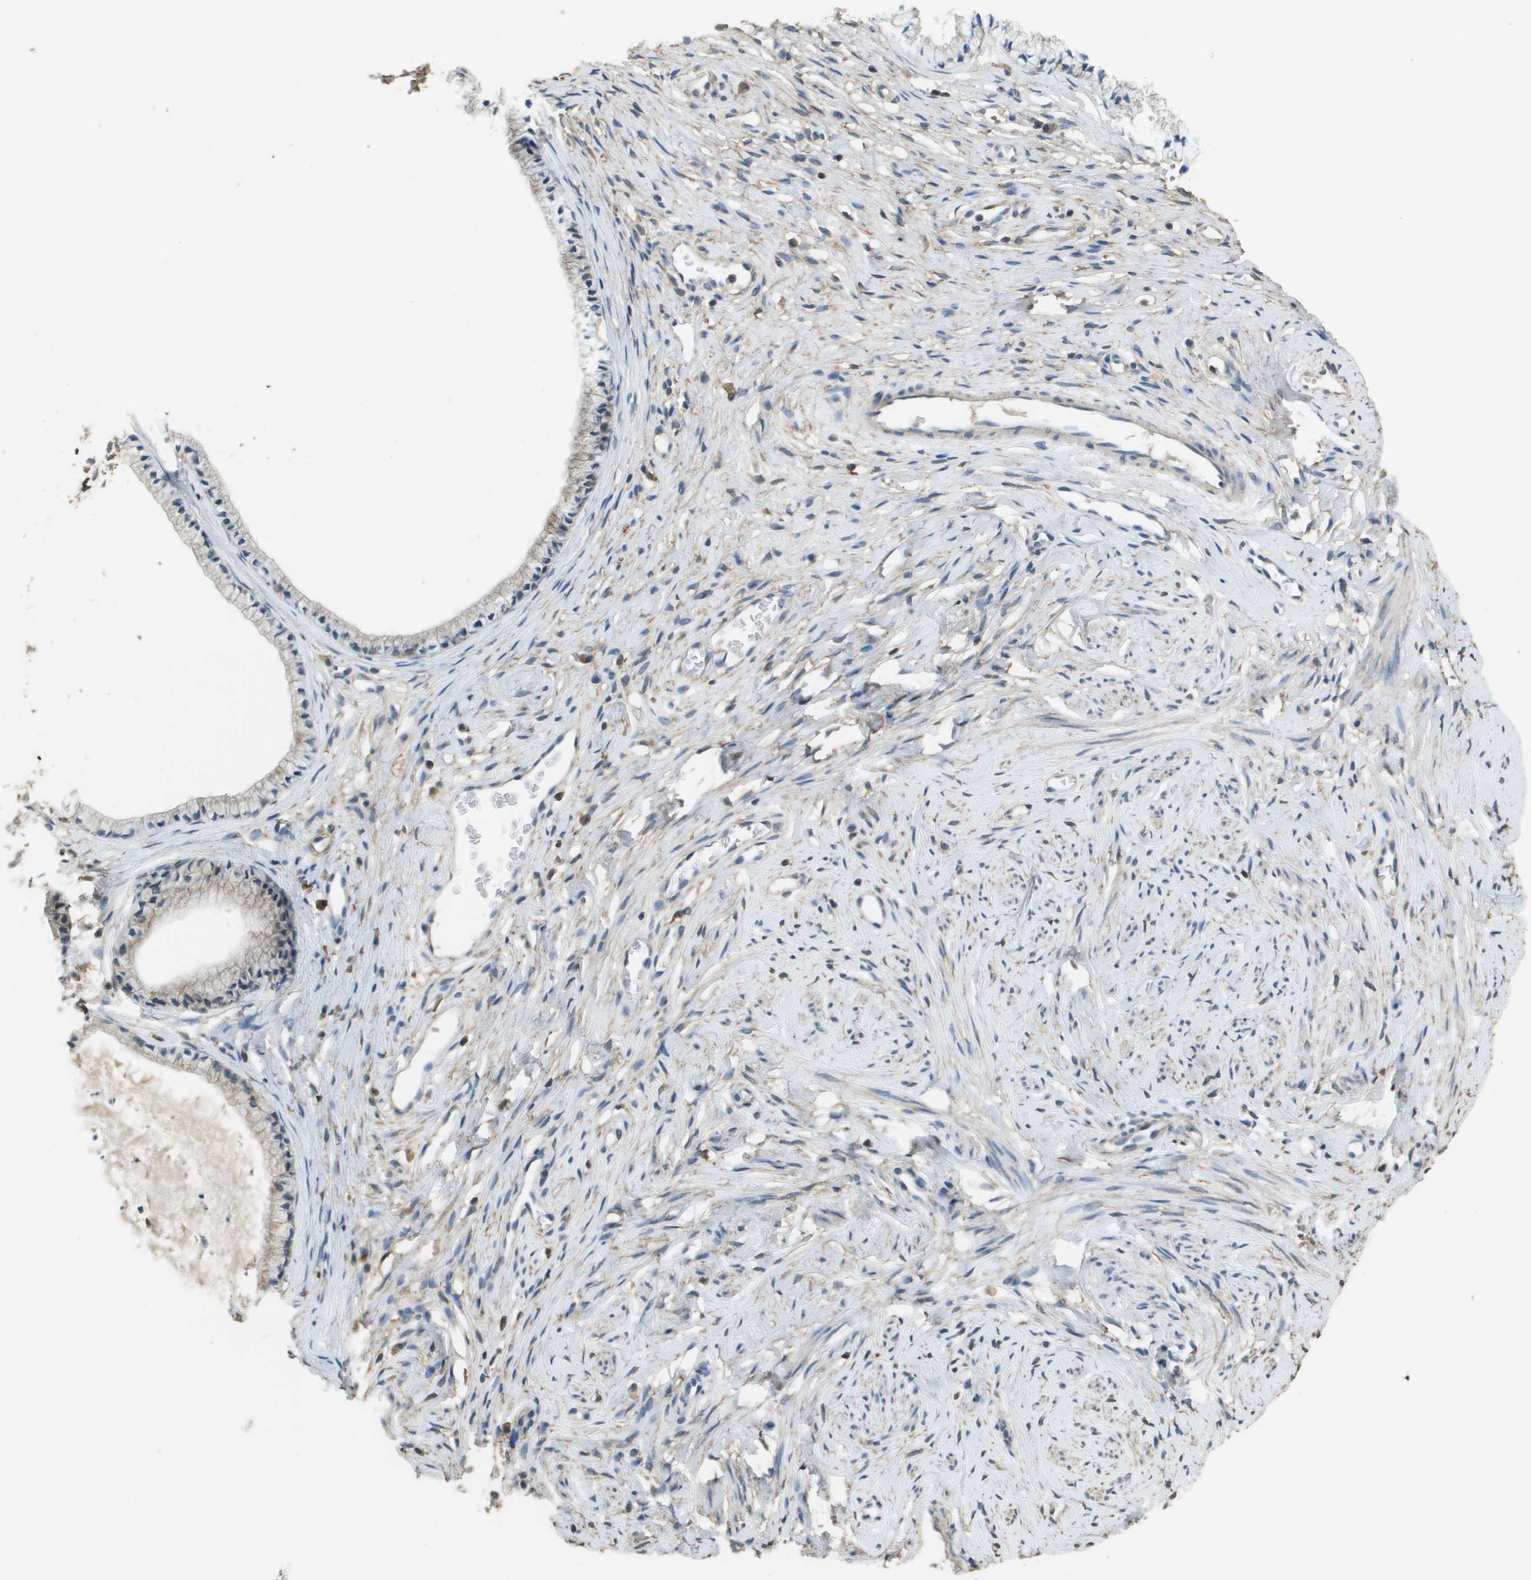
{"staining": {"intensity": "negative", "quantity": "none", "location": "none"}, "tissue": "cervix", "cell_type": "Glandular cells", "image_type": "normal", "snomed": [{"axis": "morphology", "description": "Normal tissue, NOS"}, {"axis": "topography", "description": "Cervix"}], "caption": "Cervix stained for a protein using immunohistochemistry (IHC) shows no staining glandular cells.", "gene": "MS4A7", "patient": {"sex": "female", "age": 77}}